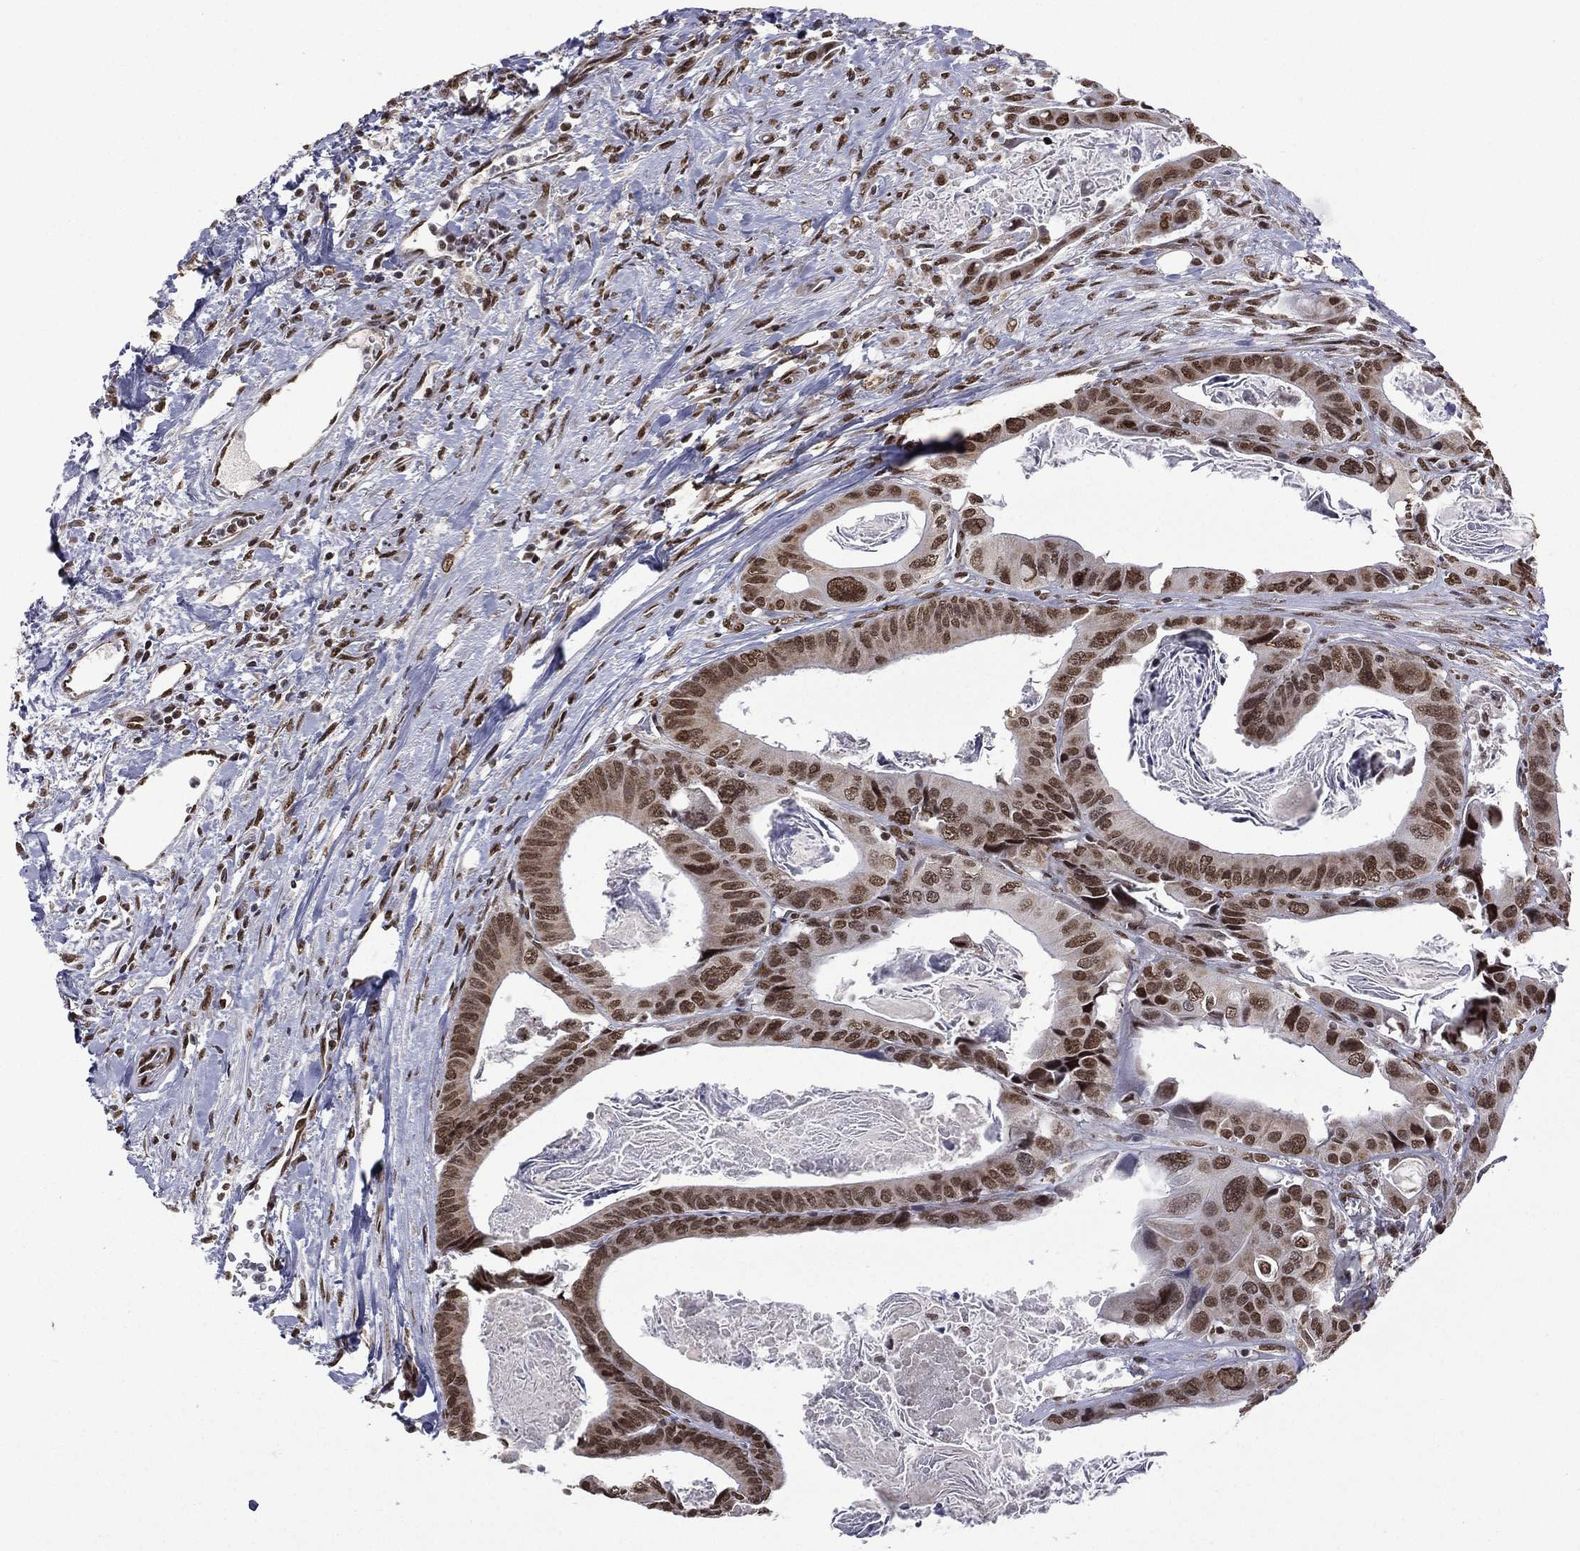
{"staining": {"intensity": "strong", "quantity": ">75%", "location": "nuclear"}, "tissue": "colorectal cancer", "cell_type": "Tumor cells", "image_type": "cancer", "snomed": [{"axis": "morphology", "description": "Adenocarcinoma, NOS"}, {"axis": "topography", "description": "Rectum"}], "caption": "Tumor cells demonstrate high levels of strong nuclear expression in about >75% of cells in human adenocarcinoma (colorectal). The protein is stained brown, and the nuclei are stained in blue (DAB (3,3'-diaminobenzidine) IHC with brightfield microscopy, high magnification).", "gene": "C5orf24", "patient": {"sex": "male", "age": 64}}